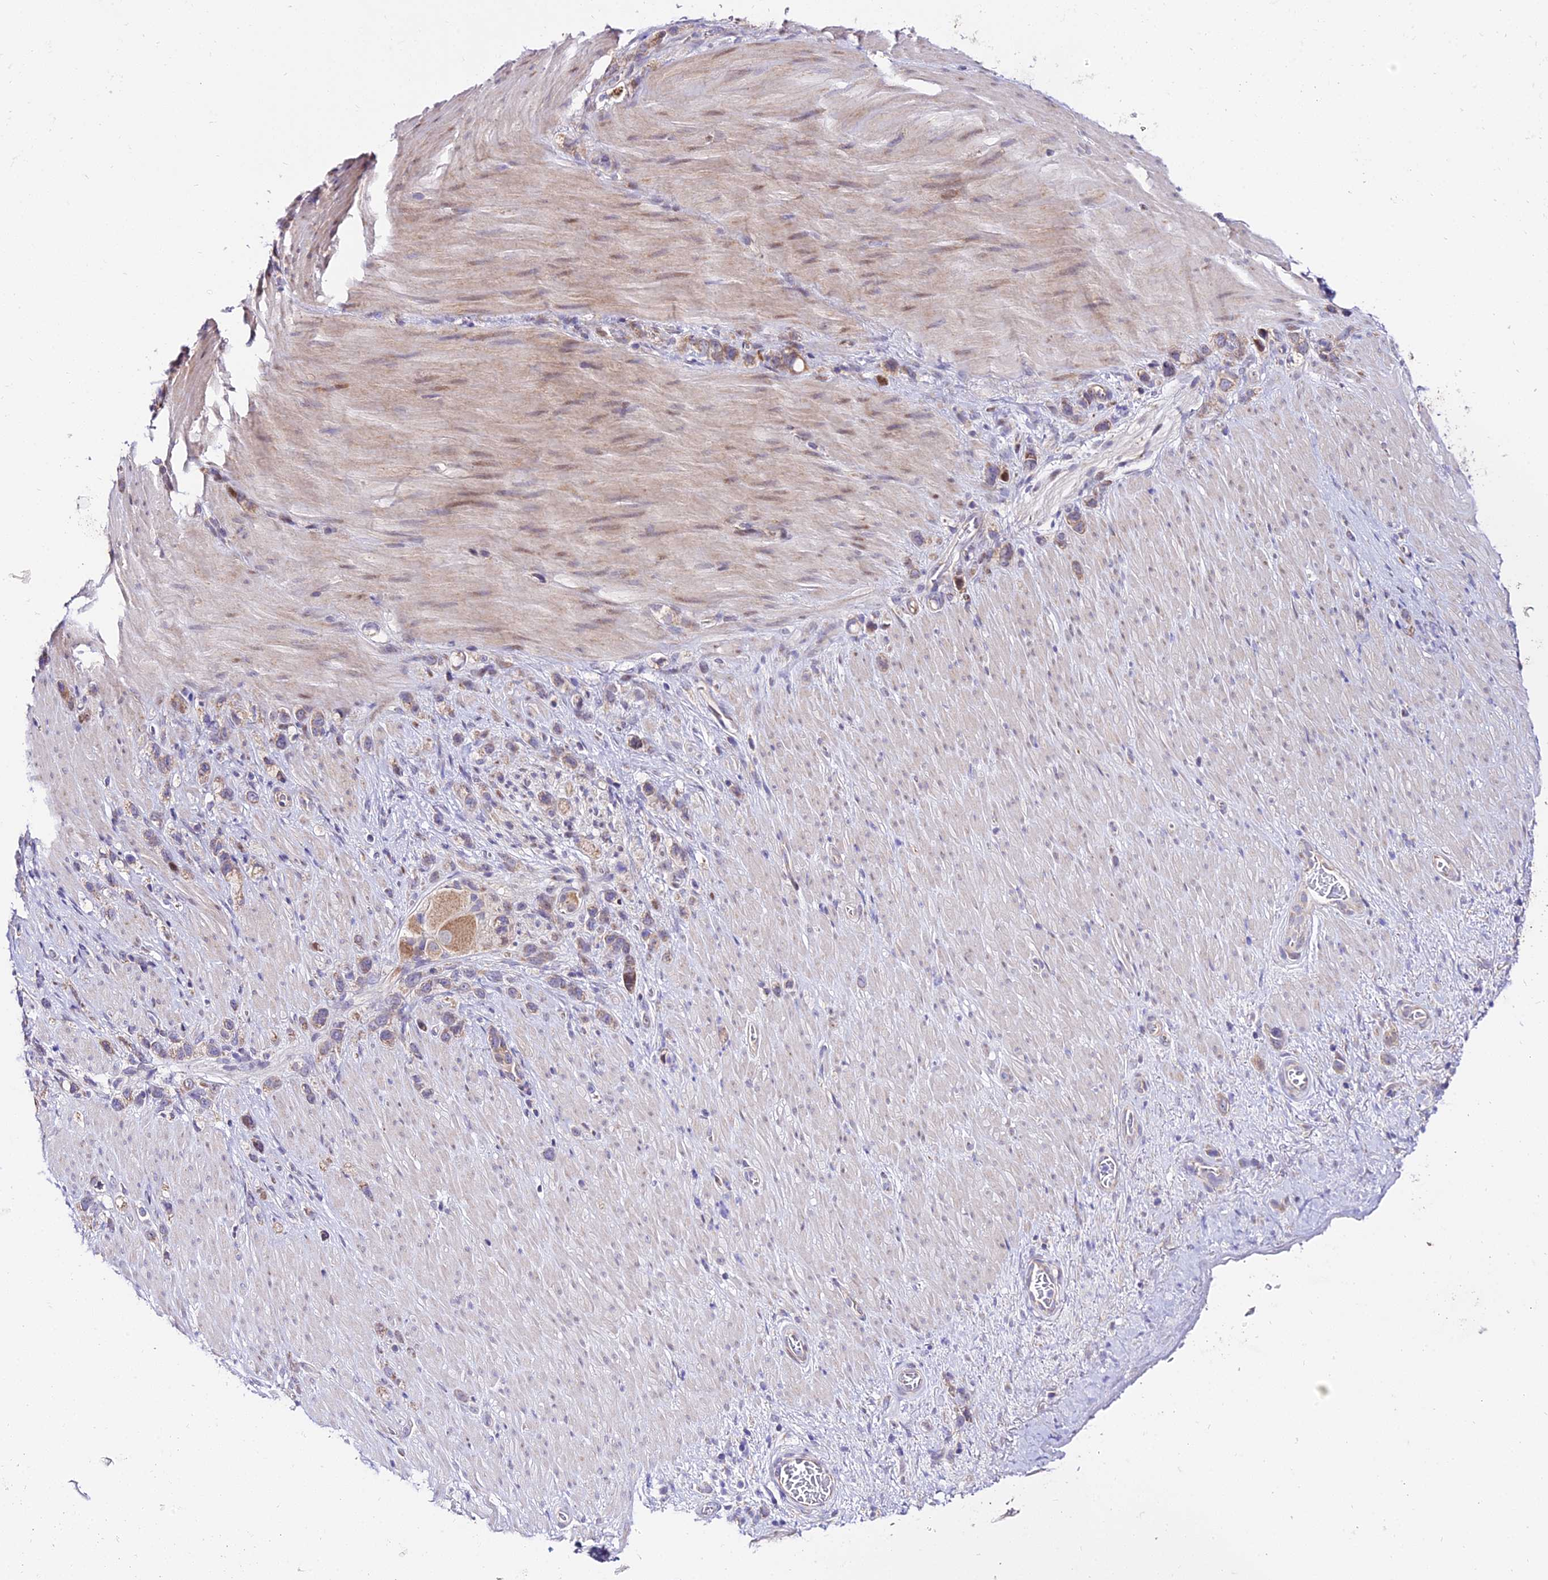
{"staining": {"intensity": "weak", "quantity": ">75%", "location": "cytoplasmic/membranous"}, "tissue": "stomach cancer", "cell_type": "Tumor cells", "image_type": "cancer", "snomed": [{"axis": "morphology", "description": "Adenocarcinoma, NOS"}, {"axis": "topography", "description": "Stomach"}], "caption": "This image reveals stomach cancer (adenocarcinoma) stained with IHC to label a protein in brown. The cytoplasmic/membranous of tumor cells show weak positivity for the protein. Nuclei are counter-stained blue.", "gene": "ATP5PB", "patient": {"sex": "female", "age": 65}}